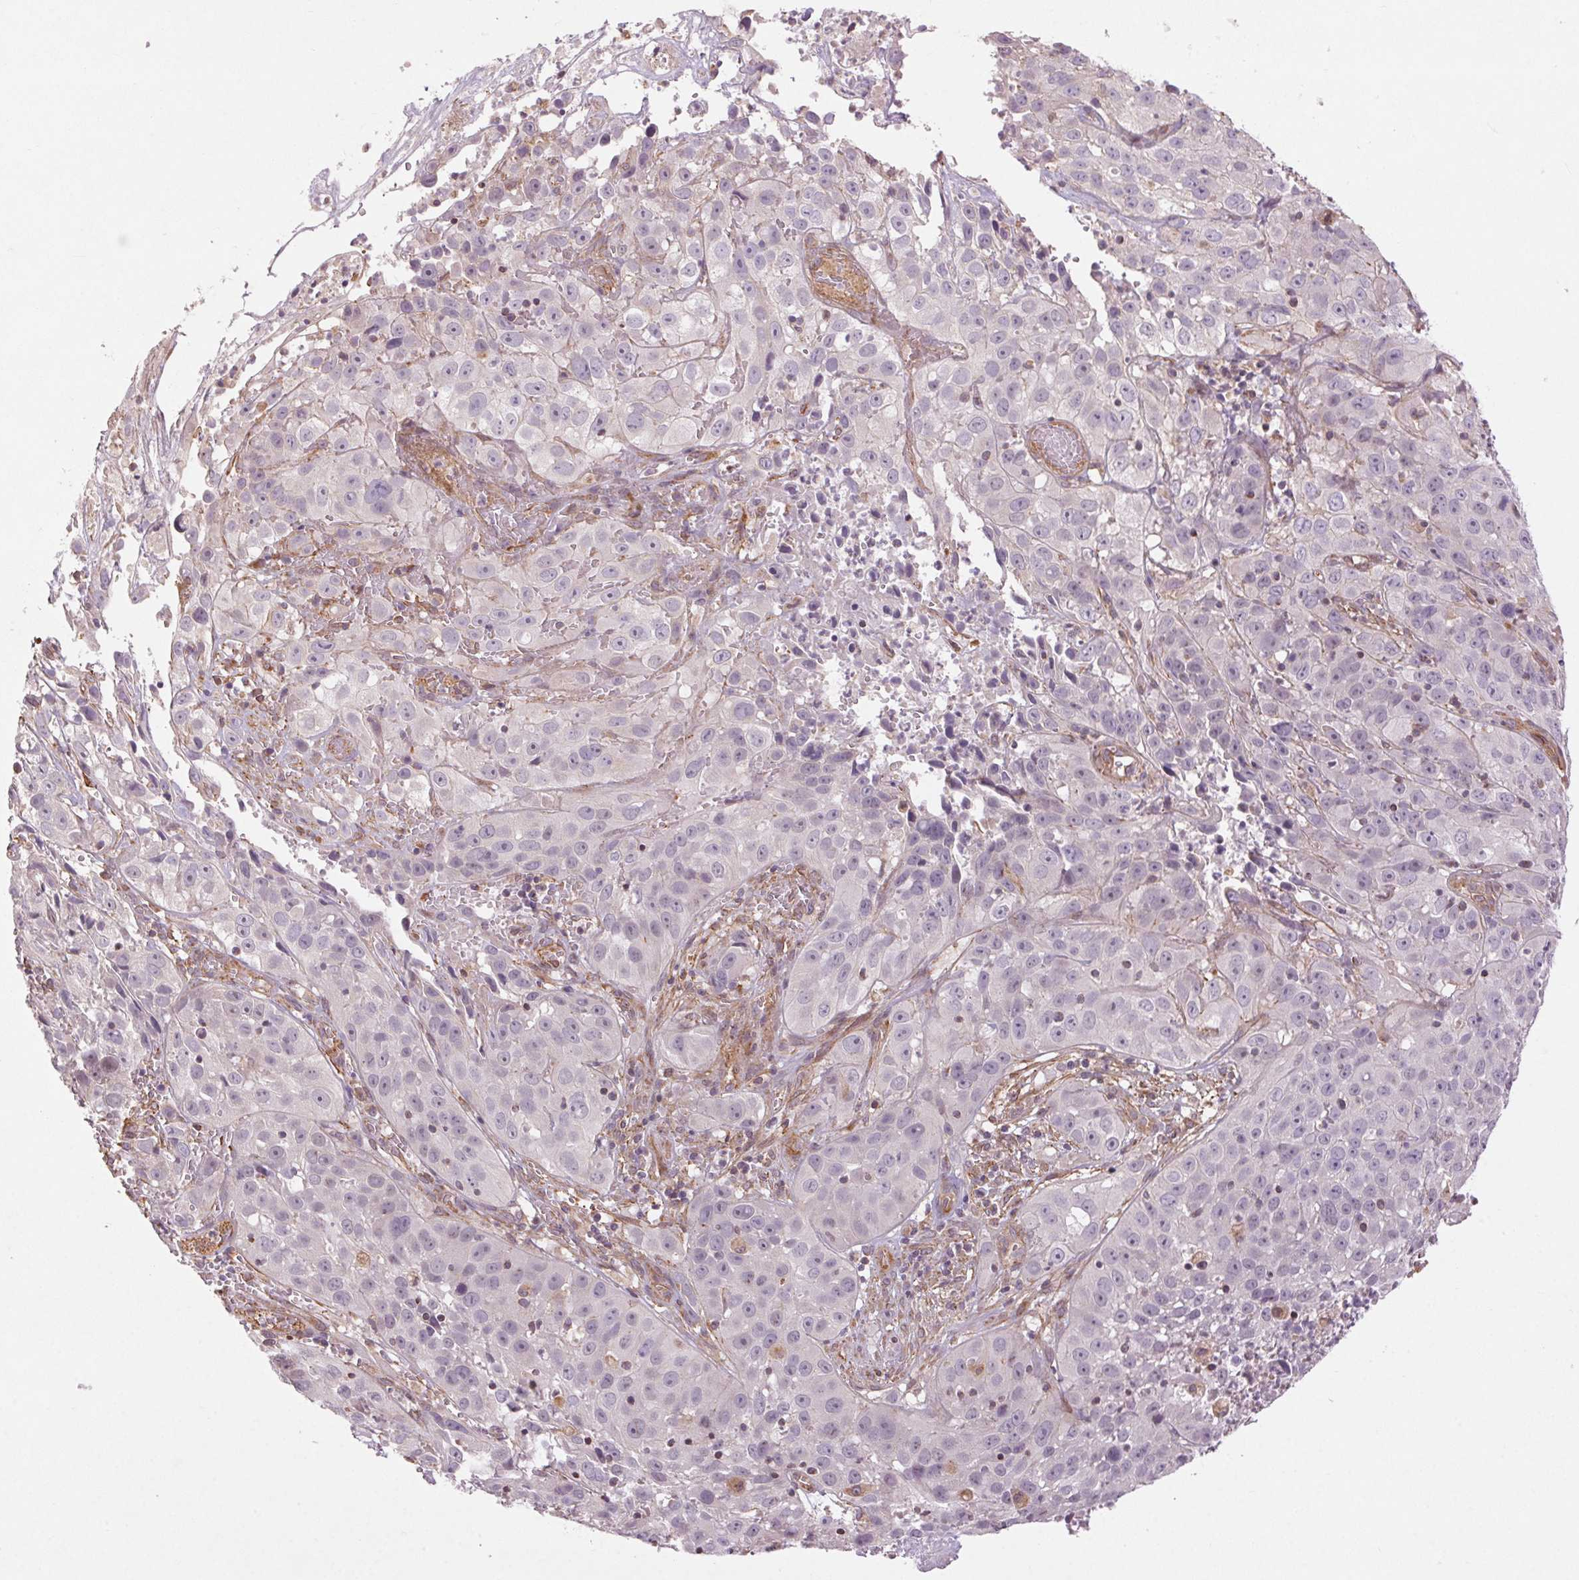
{"staining": {"intensity": "negative", "quantity": "none", "location": "none"}, "tissue": "cervical cancer", "cell_type": "Tumor cells", "image_type": "cancer", "snomed": [{"axis": "morphology", "description": "Squamous cell carcinoma, NOS"}, {"axis": "topography", "description": "Cervix"}], "caption": "Immunohistochemistry (IHC) of human cervical cancer exhibits no expression in tumor cells. (Immunohistochemistry (IHC), brightfield microscopy, high magnification).", "gene": "CCSER1", "patient": {"sex": "female", "age": 32}}